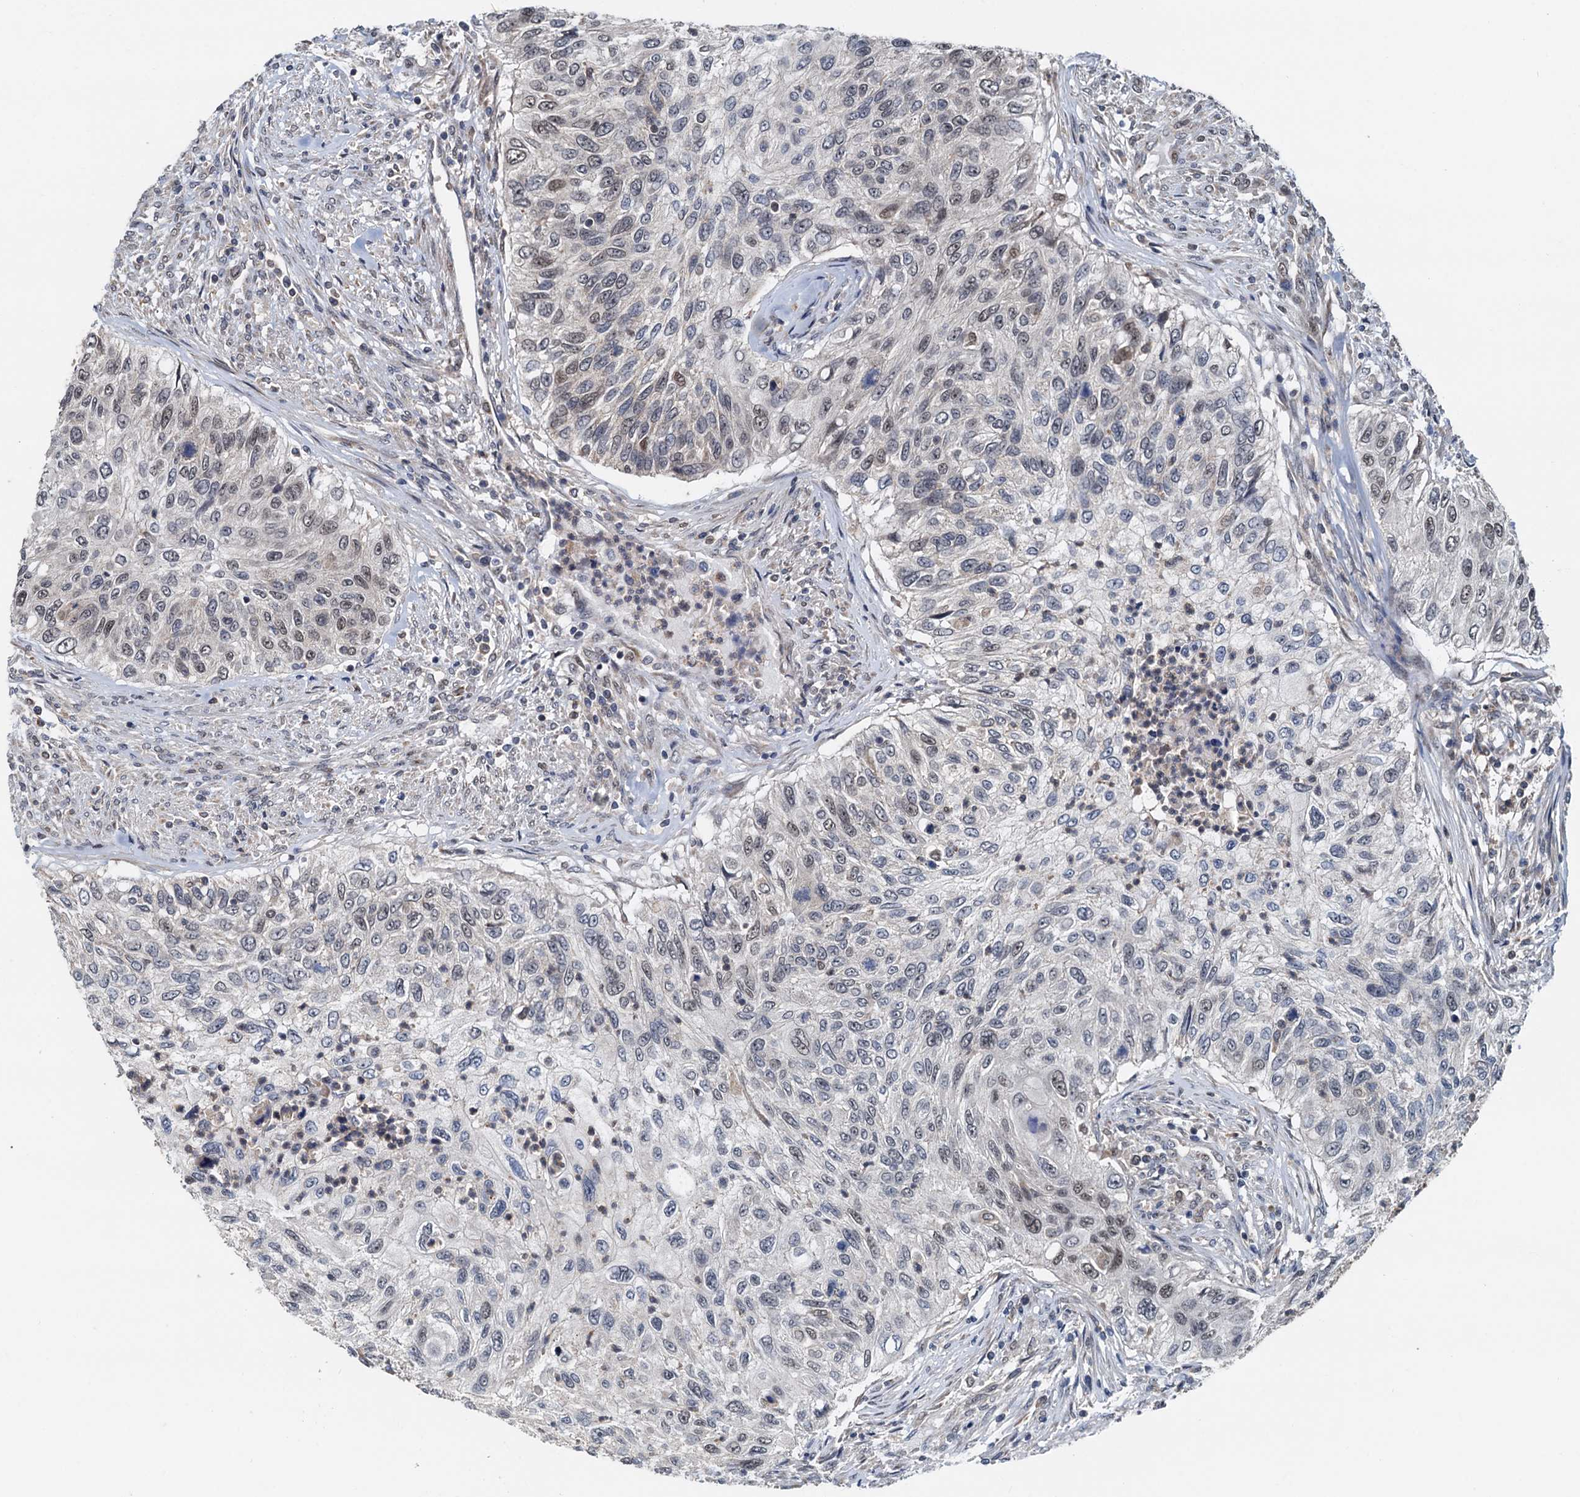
{"staining": {"intensity": "weak", "quantity": "25%-75%", "location": "nuclear"}, "tissue": "urothelial cancer", "cell_type": "Tumor cells", "image_type": "cancer", "snomed": [{"axis": "morphology", "description": "Urothelial carcinoma, High grade"}, {"axis": "topography", "description": "Urinary bladder"}], "caption": "High-grade urothelial carcinoma stained with DAB (3,3'-diaminobenzidine) immunohistochemistry (IHC) exhibits low levels of weak nuclear staining in about 25%-75% of tumor cells. (Brightfield microscopy of DAB IHC at high magnification).", "gene": "MCMBP", "patient": {"sex": "female", "age": 60}}